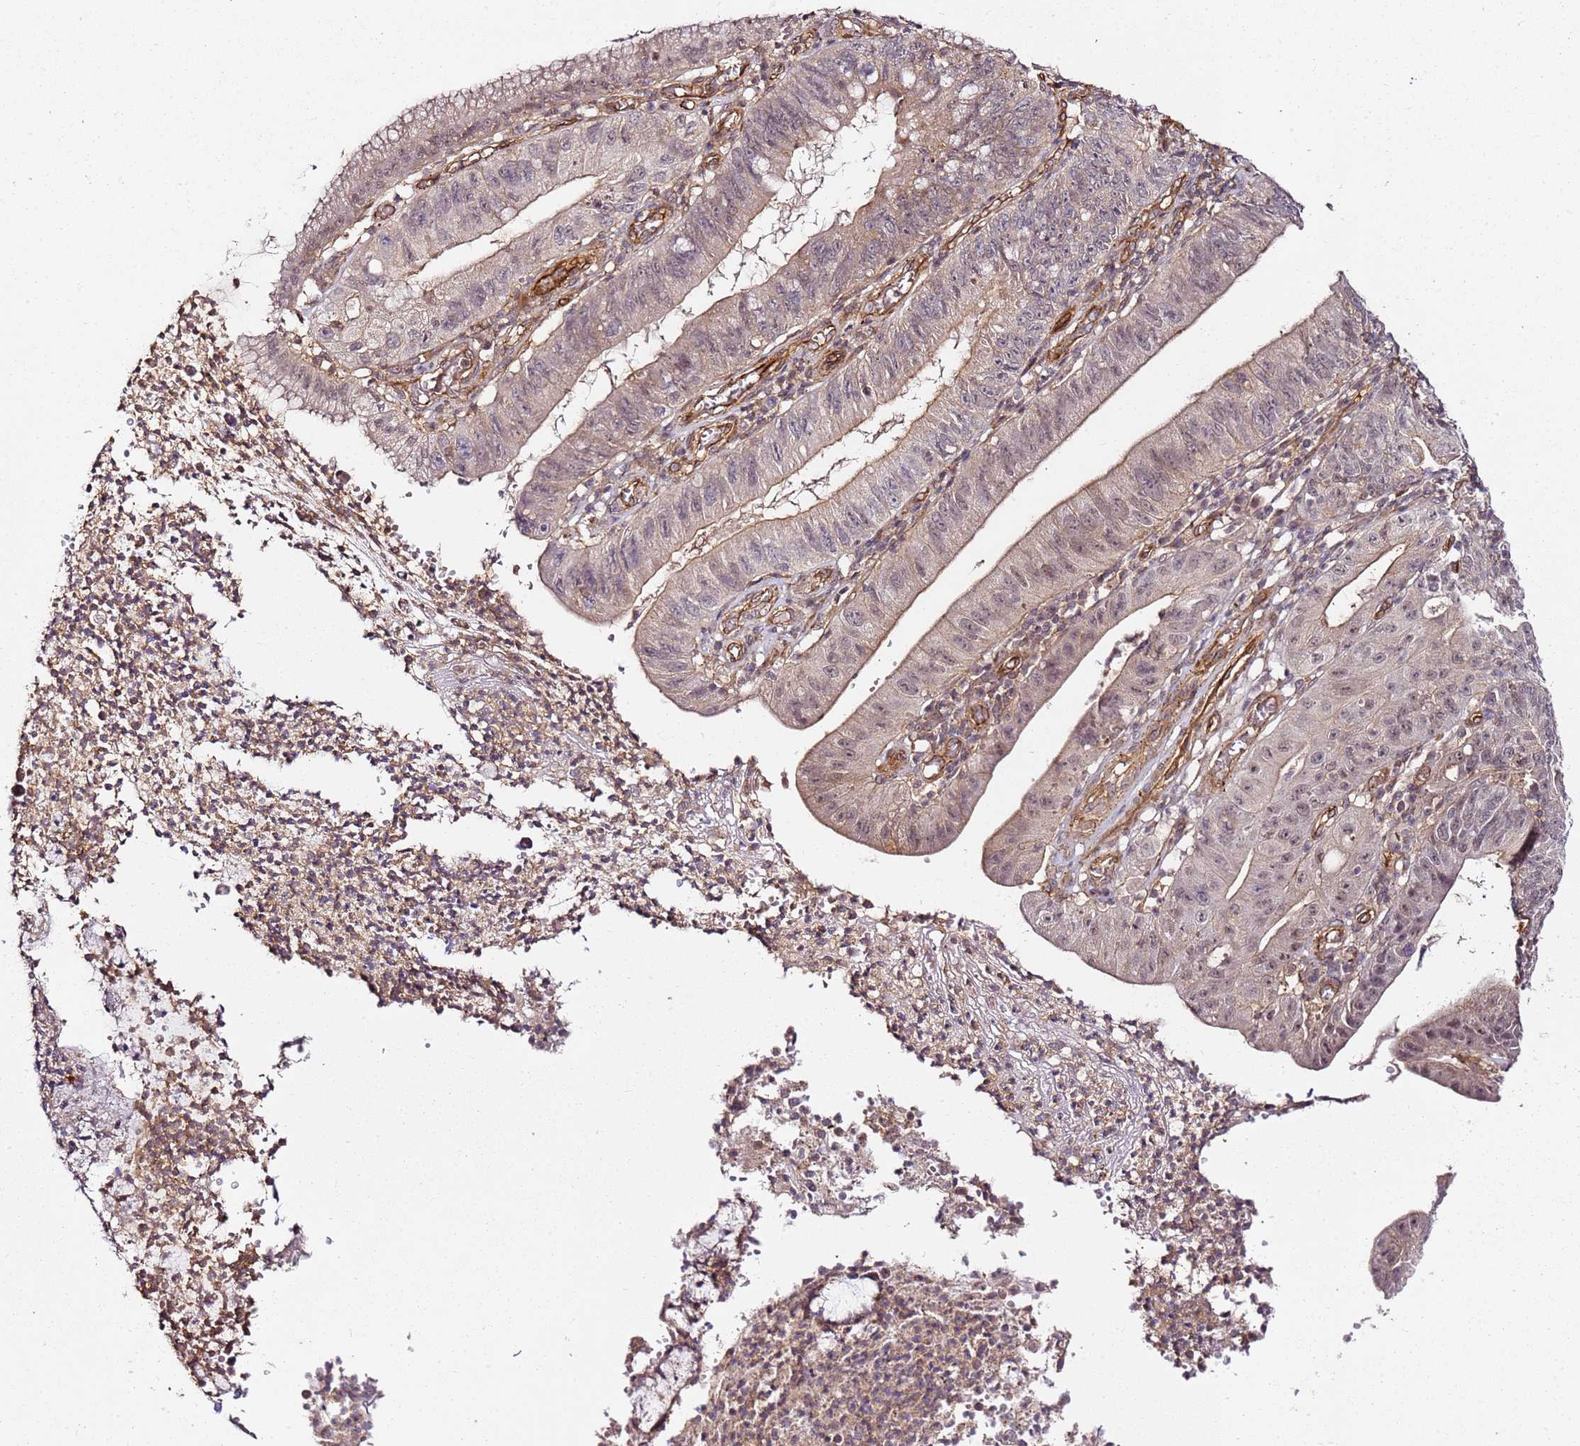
{"staining": {"intensity": "weak", "quantity": "<25%", "location": "cytoplasmic/membranous,nuclear"}, "tissue": "stomach cancer", "cell_type": "Tumor cells", "image_type": "cancer", "snomed": [{"axis": "morphology", "description": "Adenocarcinoma, NOS"}, {"axis": "topography", "description": "Stomach"}], "caption": "Adenocarcinoma (stomach) stained for a protein using immunohistochemistry demonstrates no staining tumor cells.", "gene": "CCNYL1", "patient": {"sex": "male", "age": 59}}